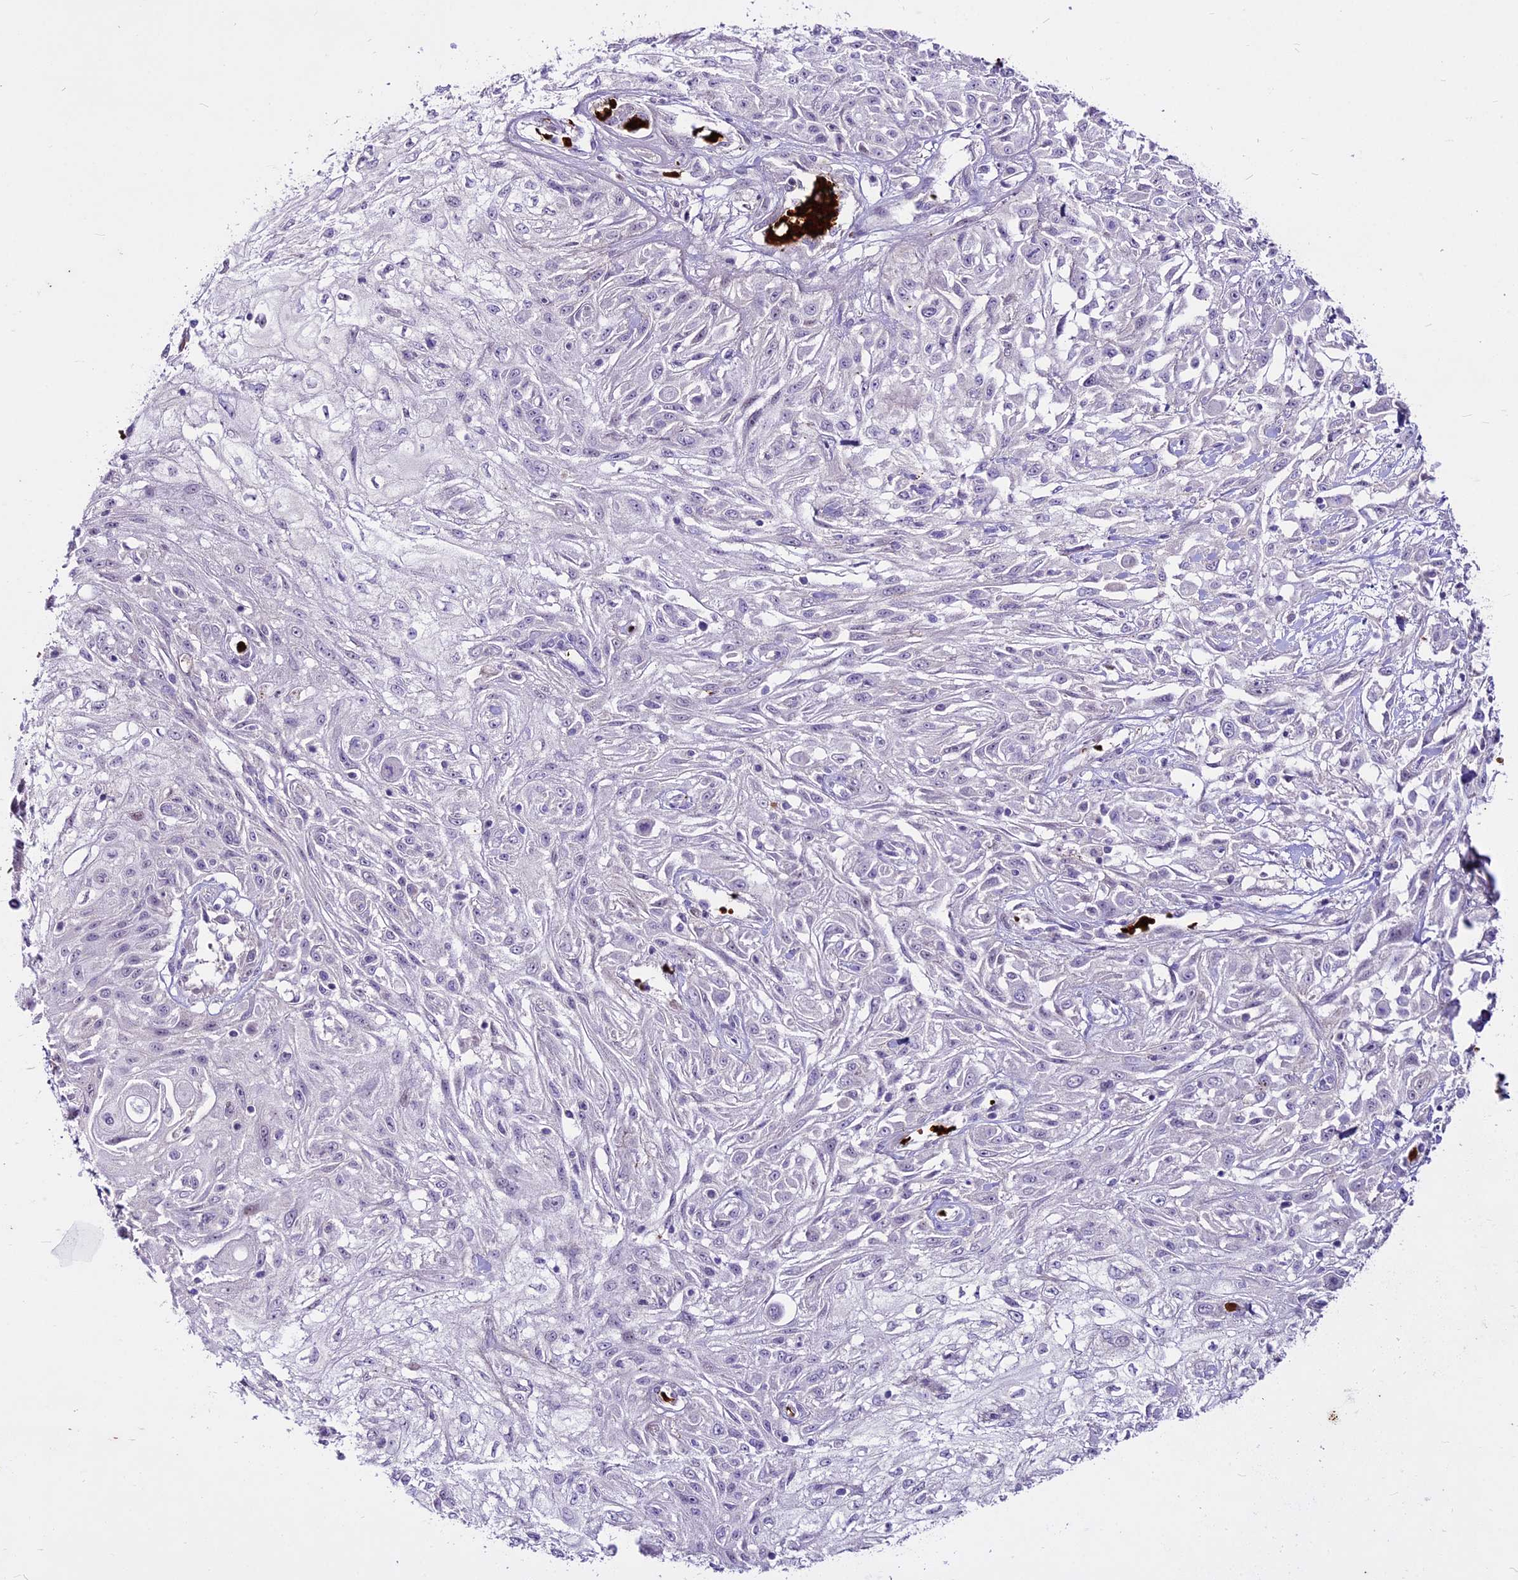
{"staining": {"intensity": "negative", "quantity": "none", "location": "none"}, "tissue": "skin cancer", "cell_type": "Tumor cells", "image_type": "cancer", "snomed": [{"axis": "morphology", "description": "Squamous cell carcinoma, NOS"}, {"axis": "morphology", "description": "Squamous cell carcinoma, metastatic, NOS"}, {"axis": "topography", "description": "Skin"}, {"axis": "topography", "description": "Lymph node"}], "caption": "Immunohistochemistry of squamous cell carcinoma (skin) shows no staining in tumor cells. Nuclei are stained in blue.", "gene": "SUSD3", "patient": {"sex": "male", "age": 75}}